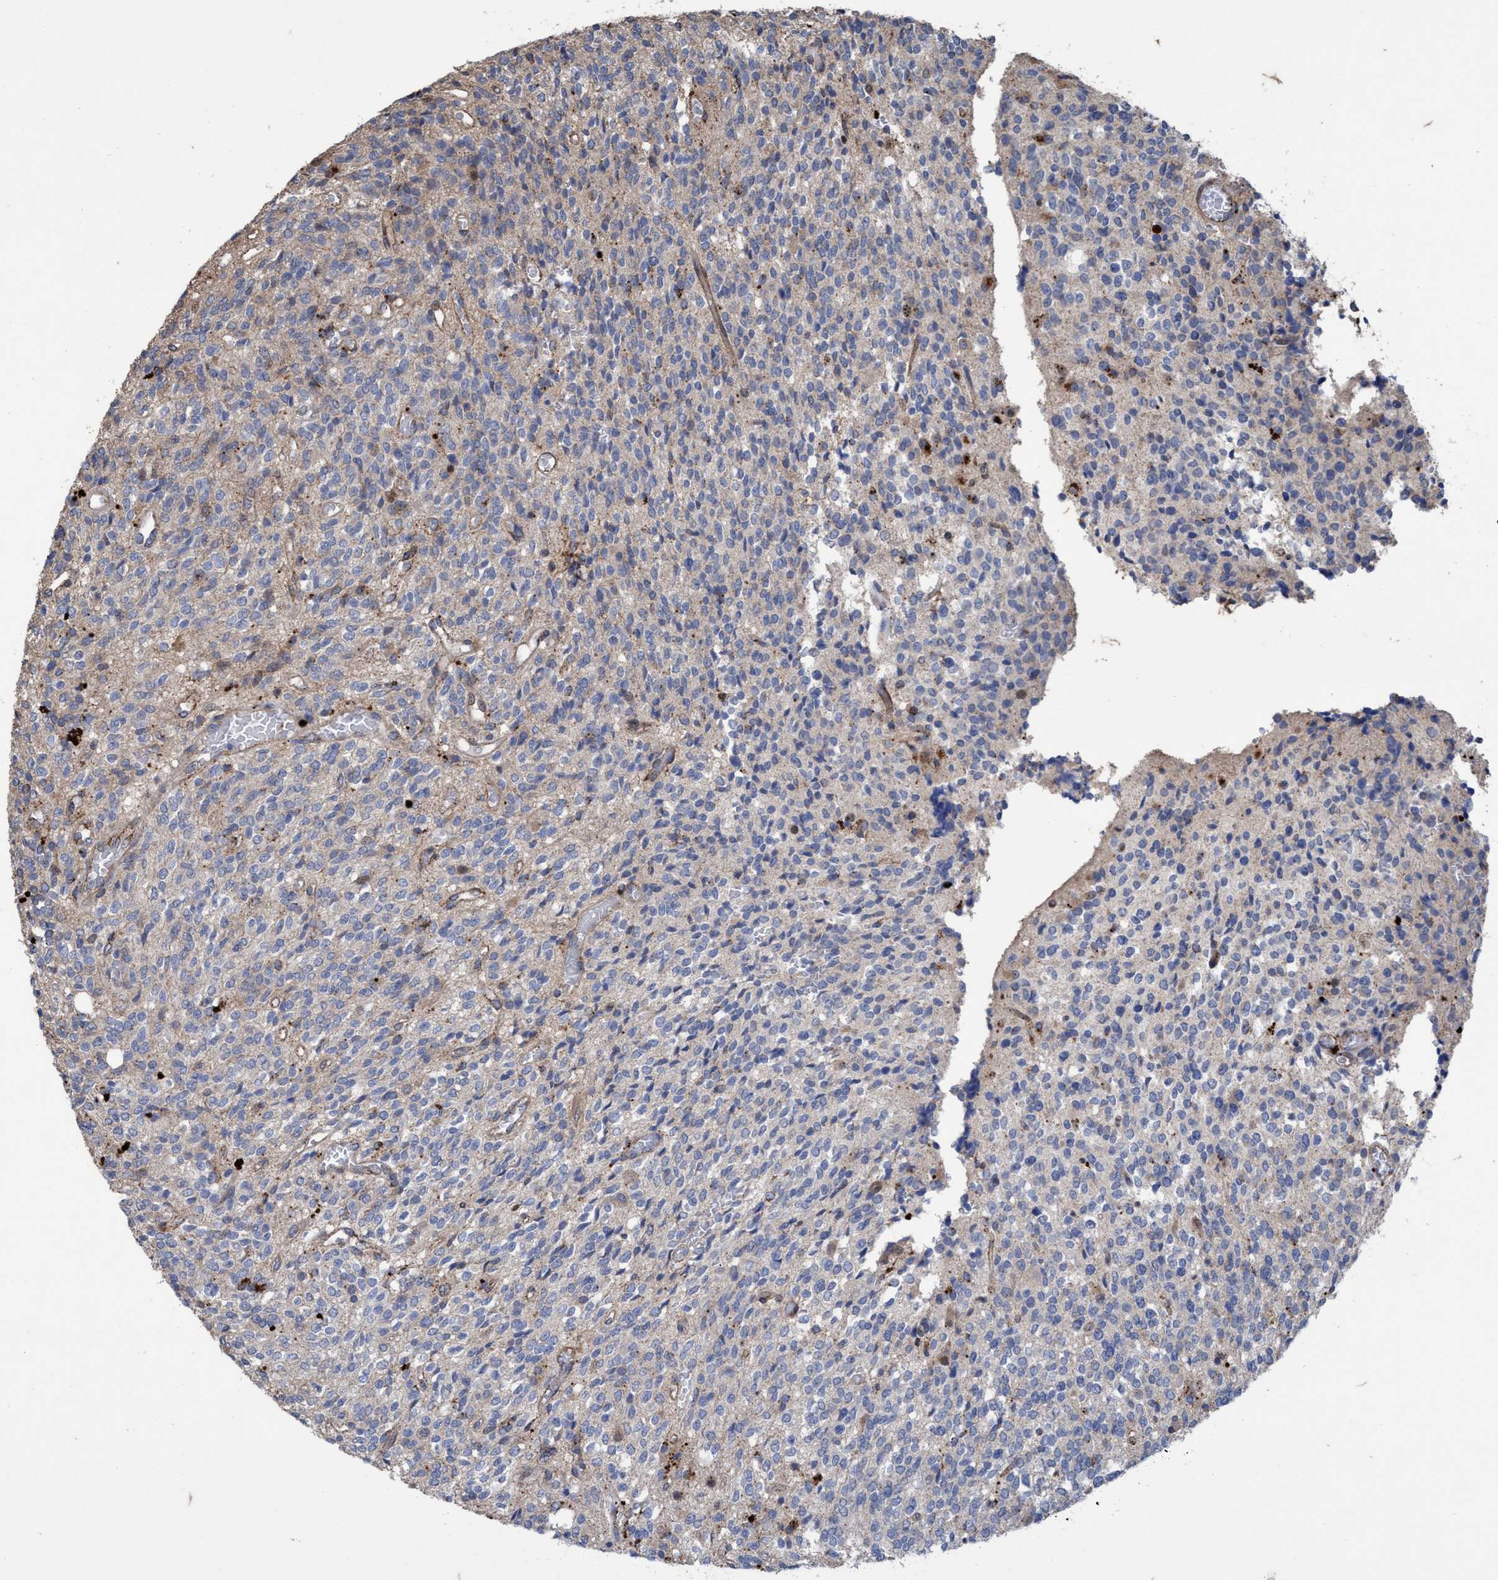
{"staining": {"intensity": "negative", "quantity": "none", "location": "none"}, "tissue": "glioma", "cell_type": "Tumor cells", "image_type": "cancer", "snomed": [{"axis": "morphology", "description": "Glioma, malignant, High grade"}, {"axis": "topography", "description": "Brain"}], "caption": "Tumor cells are negative for protein expression in human glioma.", "gene": "BBS9", "patient": {"sex": "male", "age": 34}}